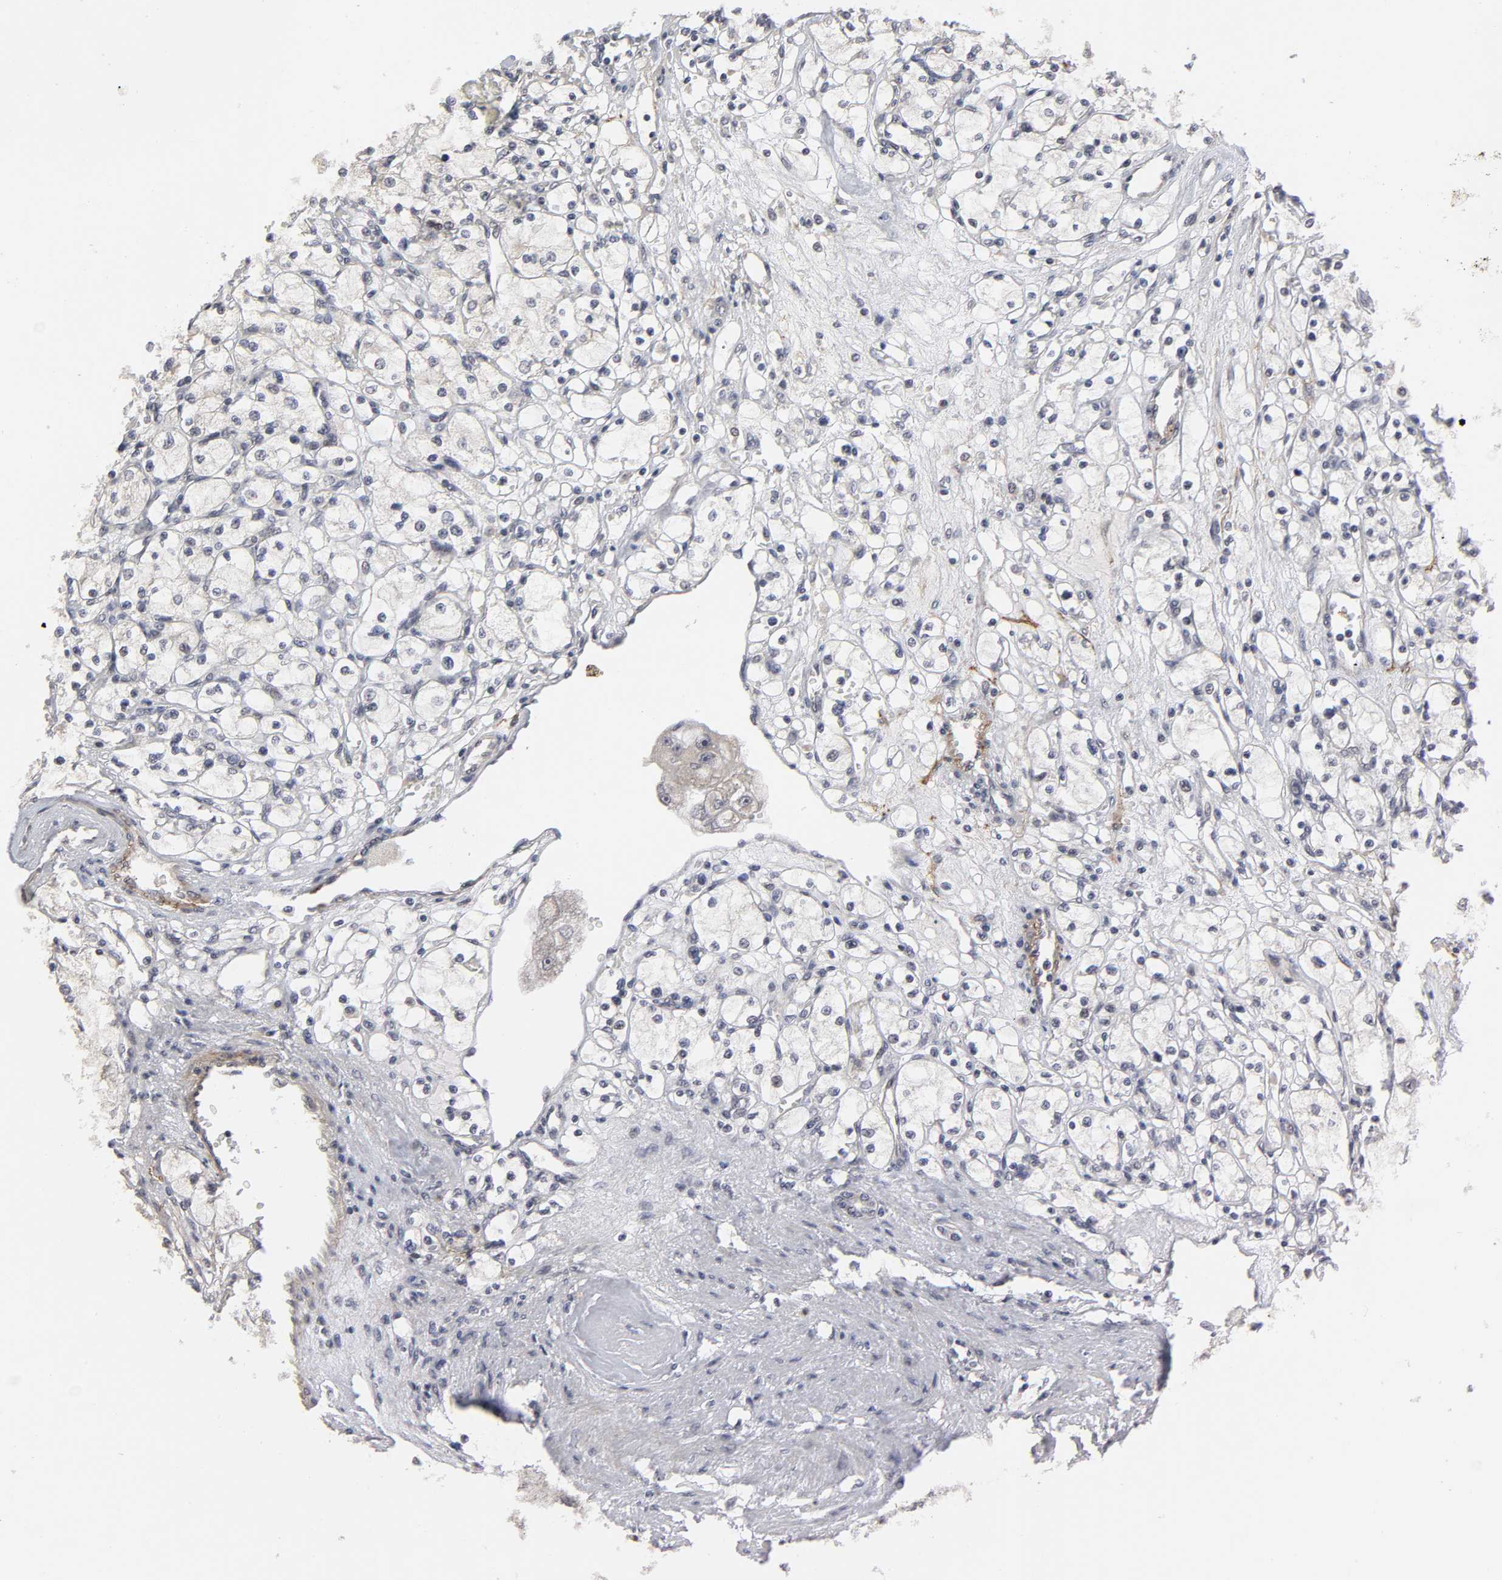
{"staining": {"intensity": "negative", "quantity": "none", "location": "none"}, "tissue": "renal cancer", "cell_type": "Tumor cells", "image_type": "cancer", "snomed": [{"axis": "morphology", "description": "Adenocarcinoma, NOS"}, {"axis": "topography", "description": "Kidney"}], "caption": "Micrograph shows no significant protein positivity in tumor cells of adenocarcinoma (renal). Brightfield microscopy of immunohistochemistry stained with DAB (brown) and hematoxylin (blue), captured at high magnification.", "gene": "ZKSCAN8", "patient": {"sex": "female", "age": 83}}